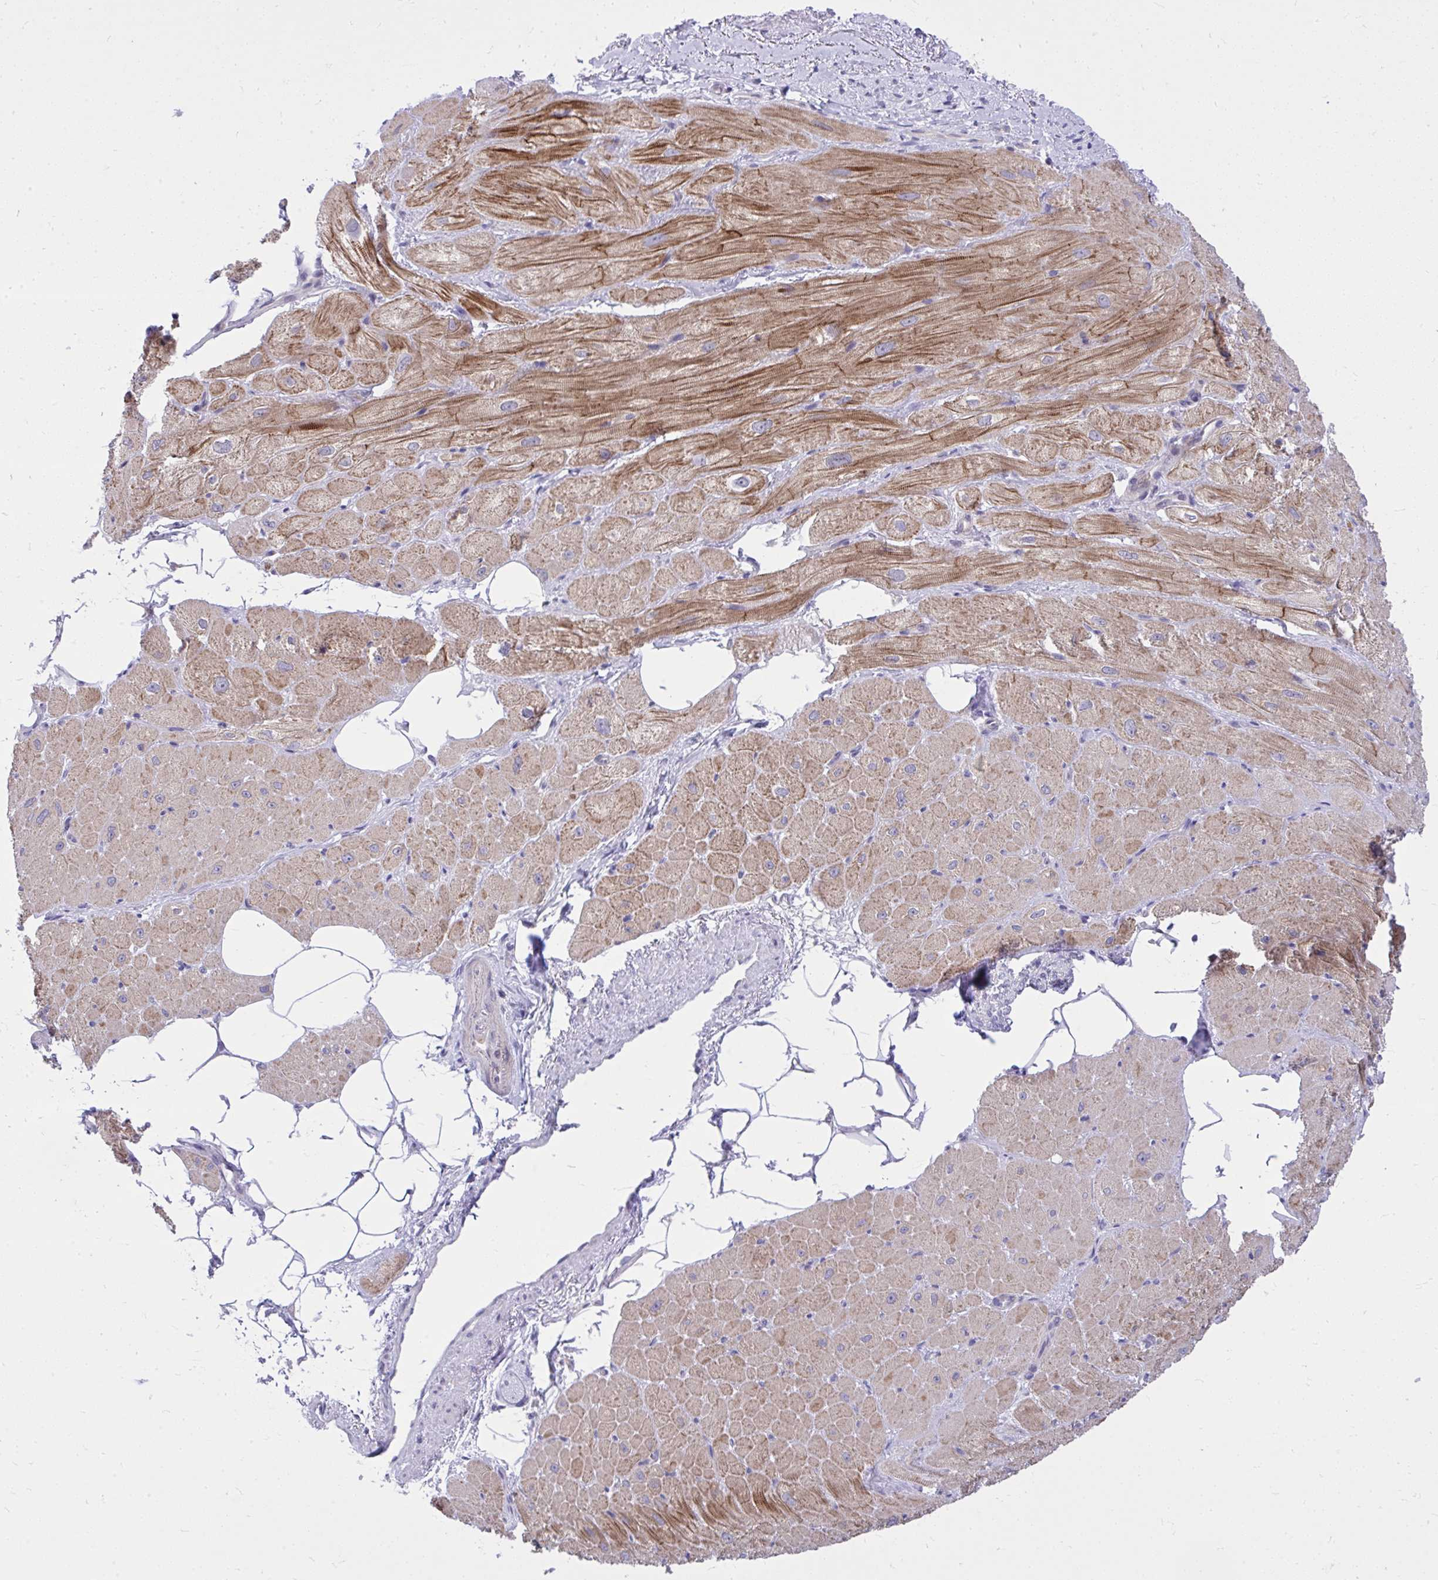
{"staining": {"intensity": "moderate", "quantity": ">75%", "location": "cytoplasmic/membranous"}, "tissue": "heart muscle", "cell_type": "Cardiomyocytes", "image_type": "normal", "snomed": [{"axis": "morphology", "description": "Normal tissue, NOS"}, {"axis": "topography", "description": "Heart"}], "caption": "Immunohistochemical staining of benign heart muscle demonstrates medium levels of moderate cytoplasmic/membranous expression in approximately >75% of cardiomyocytes.", "gene": "DPY19L1", "patient": {"sex": "male", "age": 62}}